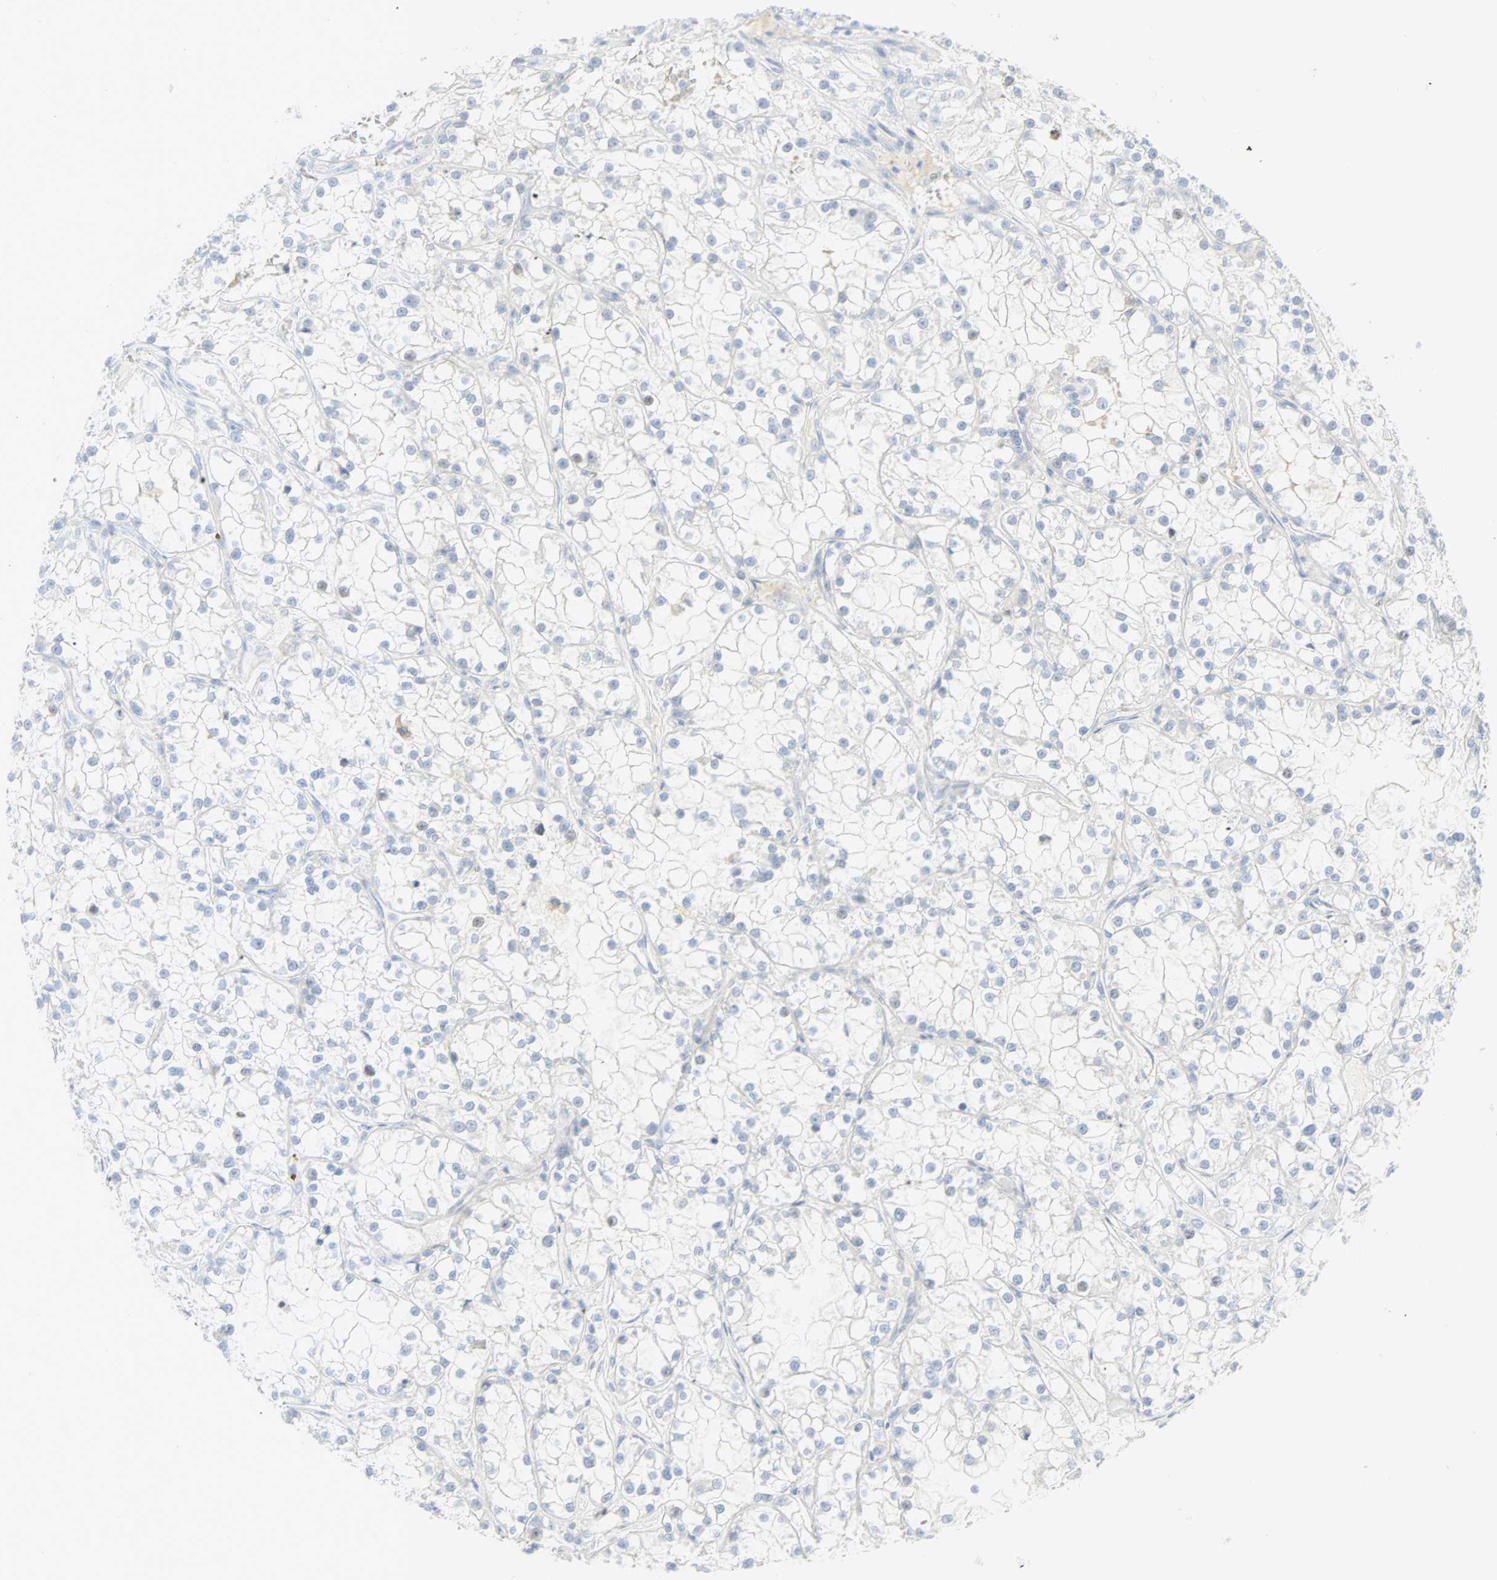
{"staining": {"intensity": "negative", "quantity": "none", "location": "none"}, "tissue": "renal cancer", "cell_type": "Tumor cells", "image_type": "cancer", "snomed": [{"axis": "morphology", "description": "Adenocarcinoma, NOS"}, {"axis": "topography", "description": "Kidney"}], "caption": "Renal cancer (adenocarcinoma) was stained to show a protein in brown. There is no significant positivity in tumor cells. (Brightfield microscopy of DAB immunohistochemistry (IHC) at high magnification).", "gene": "SELENBP1", "patient": {"sex": "female", "age": 52}}